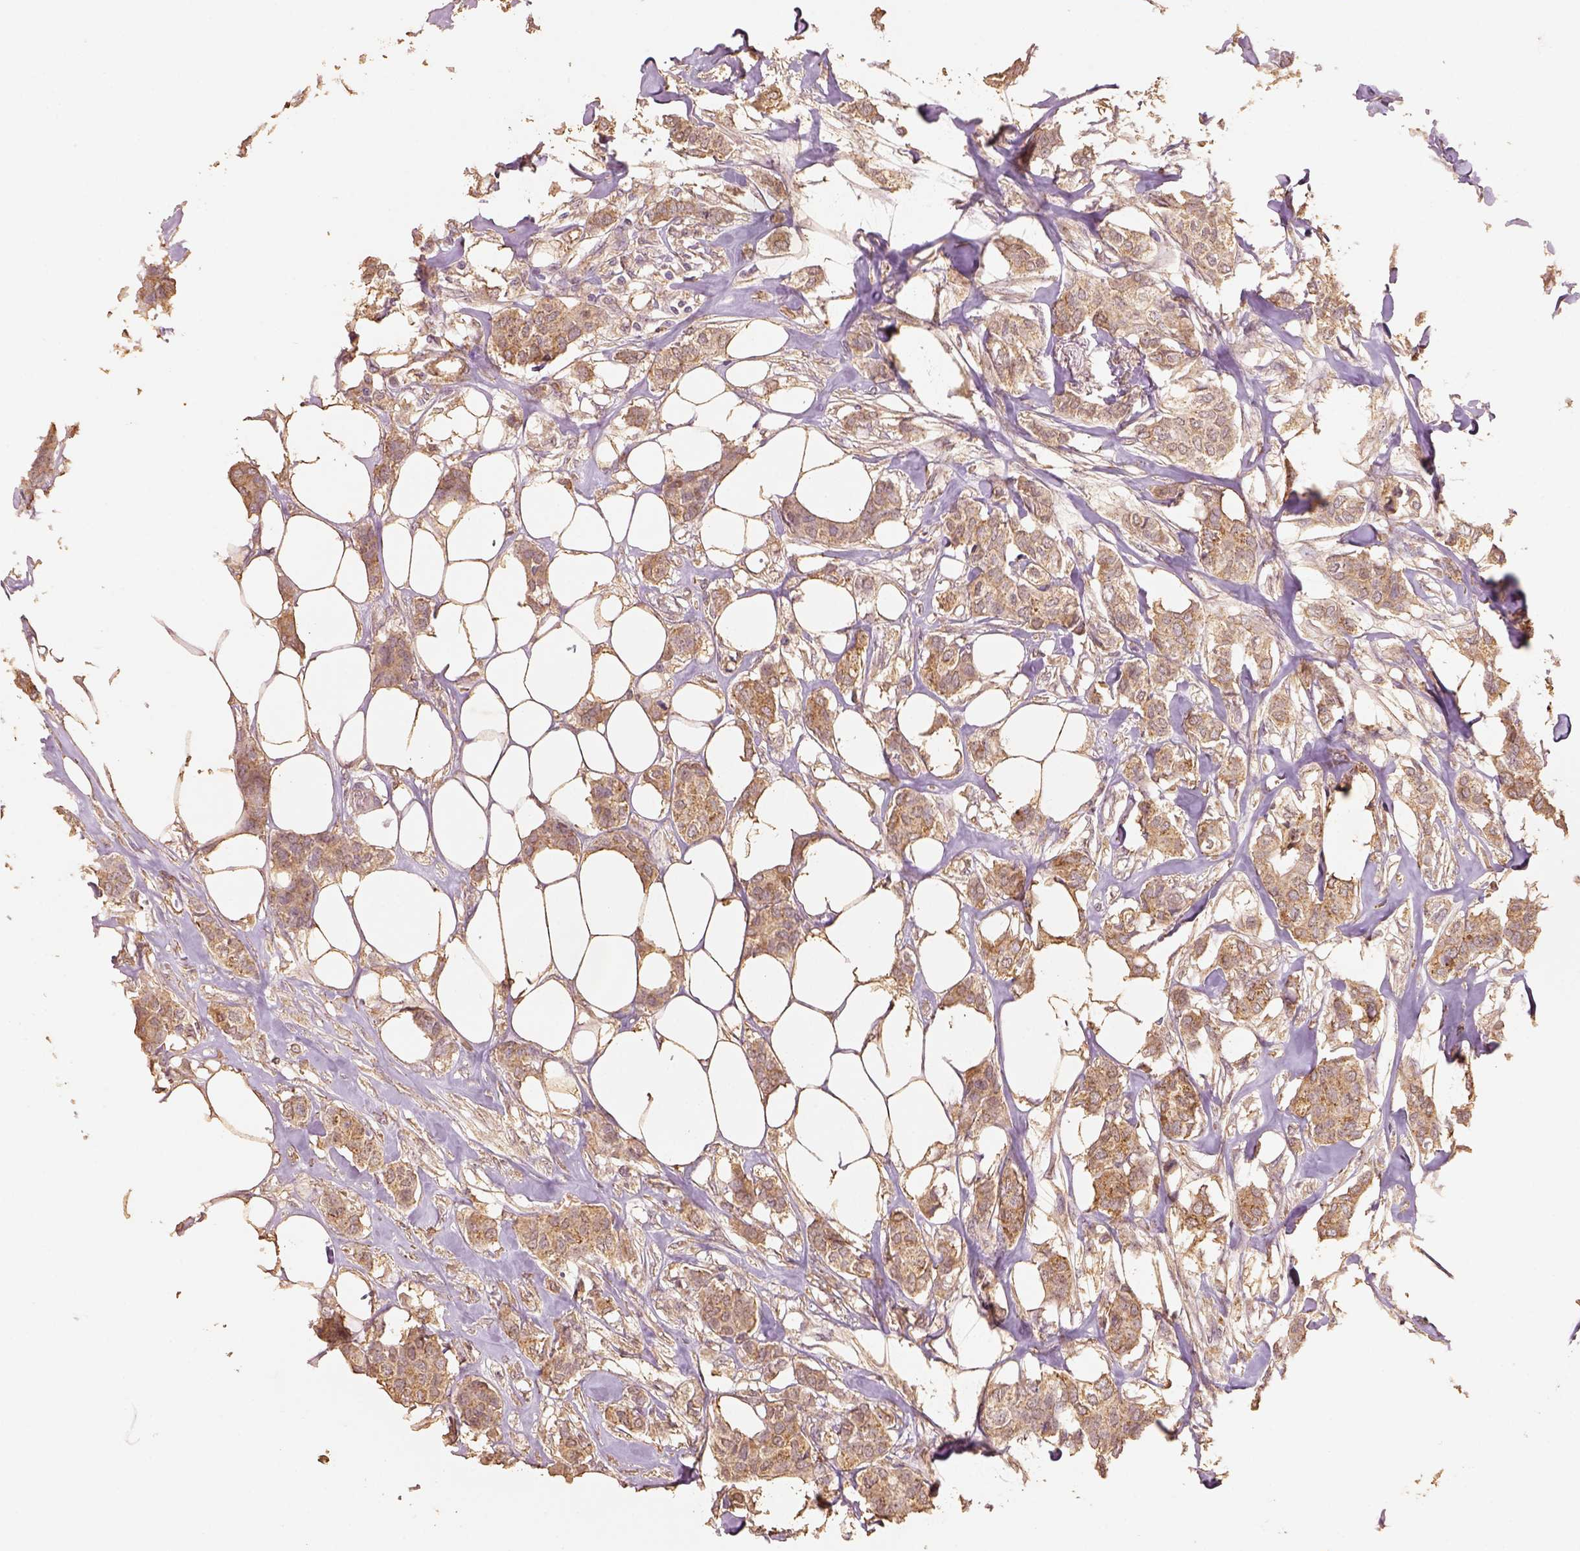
{"staining": {"intensity": "moderate", "quantity": ">75%", "location": "cytoplasmic/membranous"}, "tissue": "breast cancer", "cell_type": "Tumor cells", "image_type": "cancer", "snomed": [{"axis": "morphology", "description": "Duct carcinoma"}, {"axis": "topography", "description": "Breast"}], "caption": "IHC micrograph of human breast cancer (invasive ductal carcinoma) stained for a protein (brown), which demonstrates medium levels of moderate cytoplasmic/membranous positivity in about >75% of tumor cells.", "gene": "AP2B1", "patient": {"sex": "female", "age": 62}}